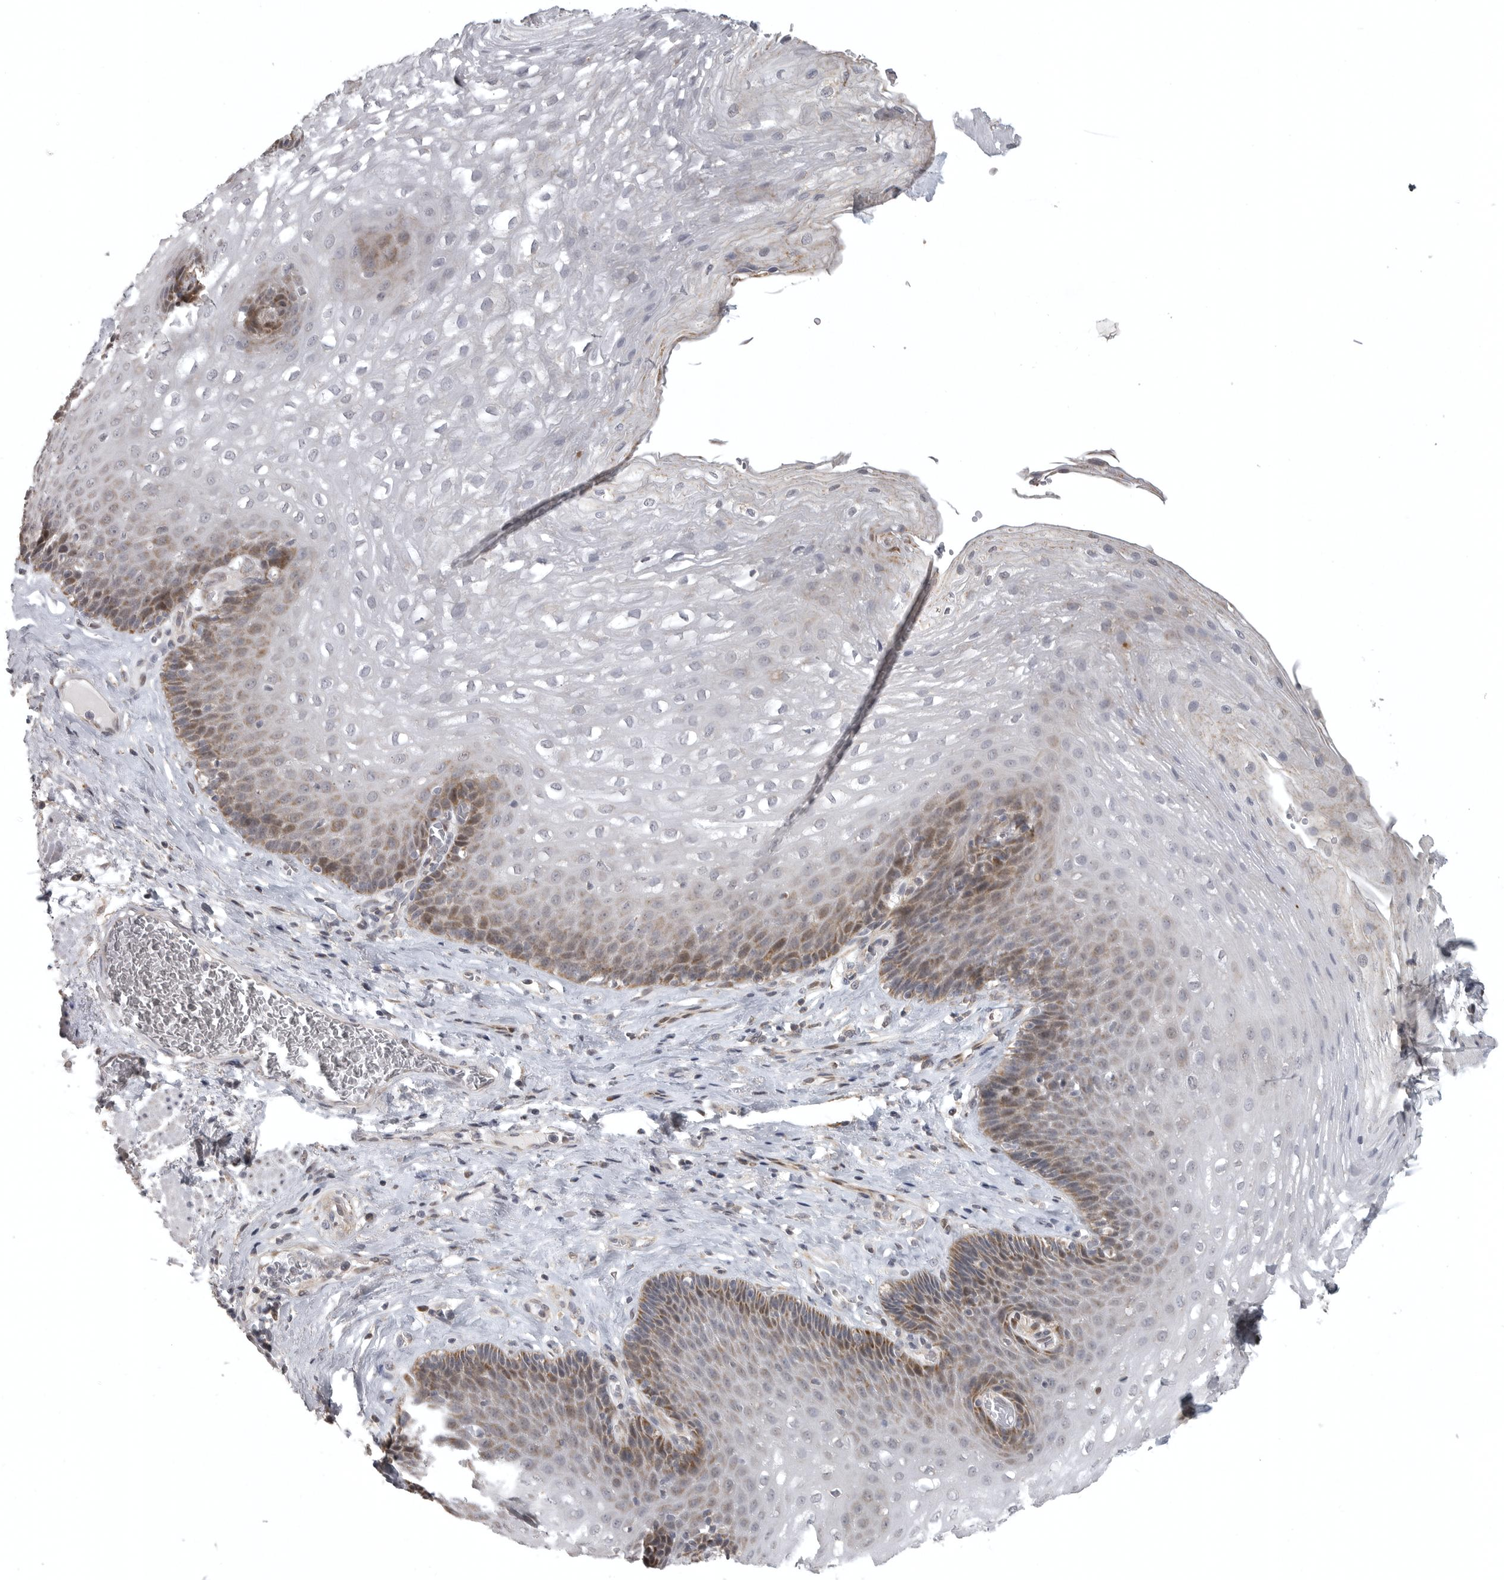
{"staining": {"intensity": "moderate", "quantity": "25%-75%", "location": "cytoplasmic/membranous,nuclear"}, "tissue": "esophagus", "cell_type": "Squamous epithelial cells", "image_type": "normal", "snomed": [{"axis": "morphology", "description": "Normal tissue, NOS"}, {"axis": "topography", "description": "Esophagus"}], "caption": "Immunohistochemistry (IHC) (DAB) staining of normal esophagus exhibits moderate cytoplasmic/membranous,nuclear protein staining in approximately 25%-75% of squamous epithelial cells.", "gene": "POLE2", "patient": {"sex": "female", "age": 66}}